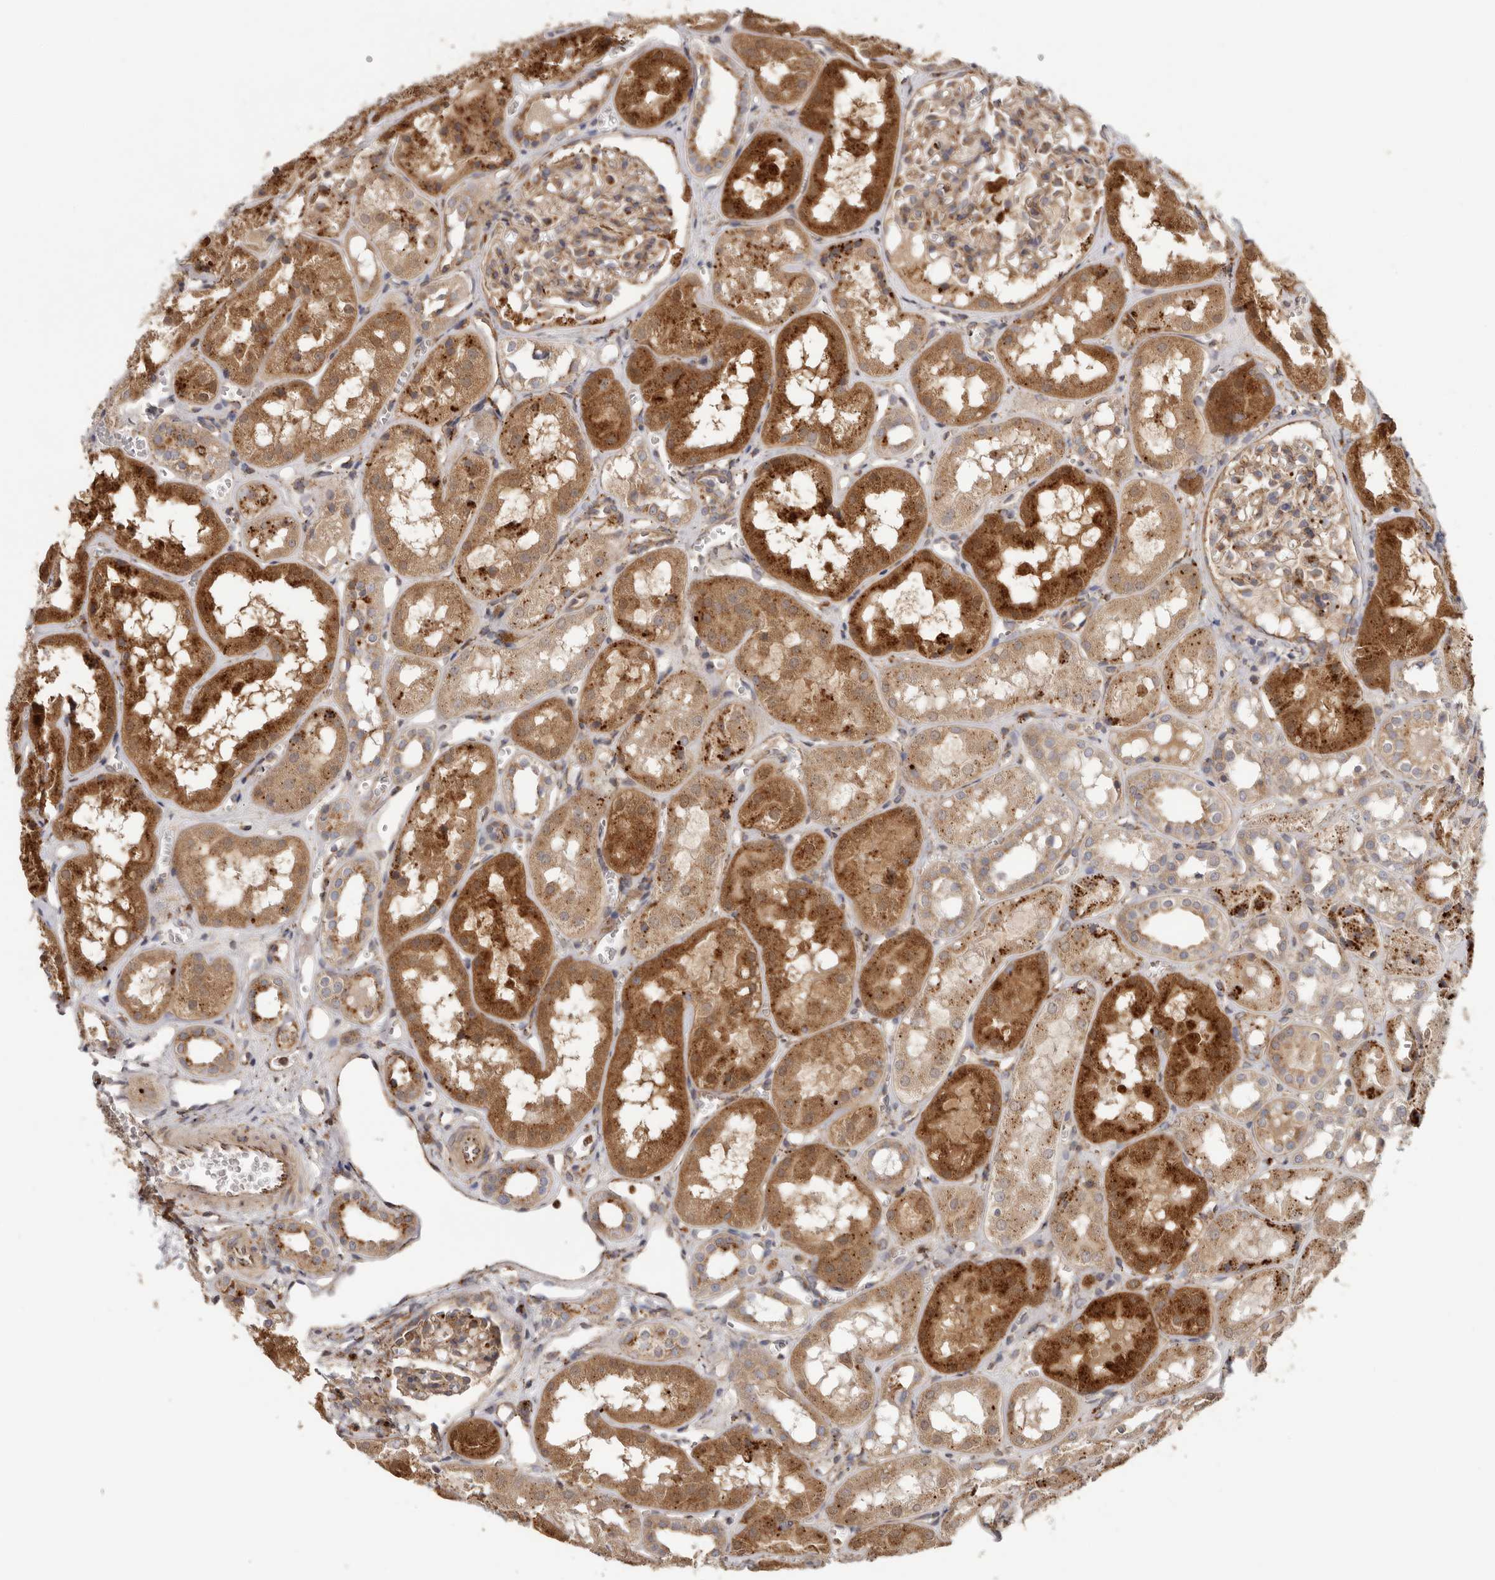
{"staining": {"intensity": "moderate", "quantity": "25%-75%", "location": "cytoplasmic/membranous"}, "tissue": "kidney", "cell_type": "Cells in glomeruli", "image_type": "normal", "snomed": [{"axis": "morphology", "description": "Normal tissue, NOS"}, {"axis": "topography", "description": "Kidney"}], "caption": "The immunohistochemical stain labels moderate cytoplasmic/membranous expression in cells in glomeruli of normal kidney.", "gene": "GRN", "patient": {"sex": "male", "age": 16}}